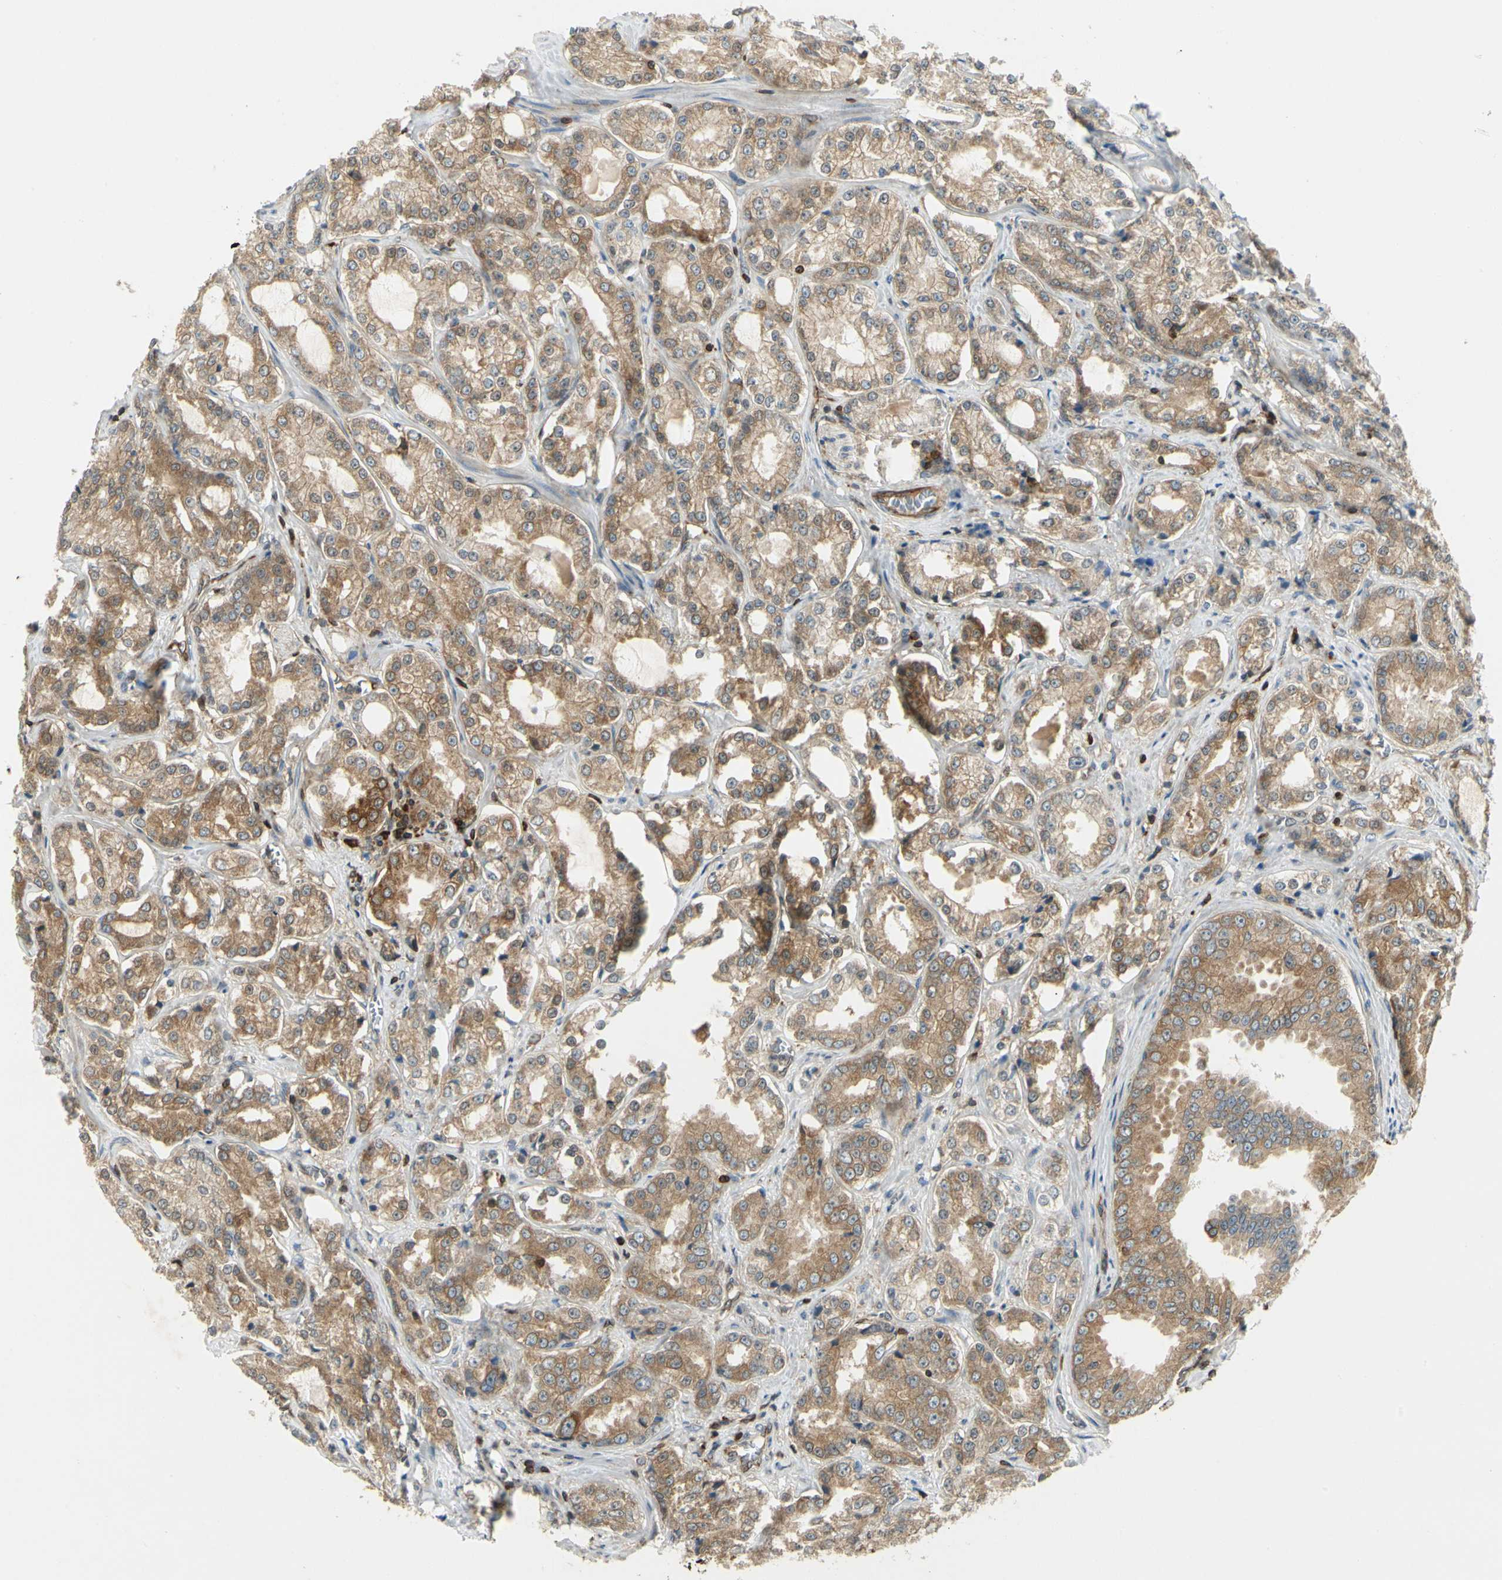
{"staining": {"intensity": "moderate", "quantity": ">75%", "location": "cytoplasmic/membranous"}, "tissue": "prostate cancer", "cell_type": "Tumor cells", "image_type": "cancer", "snomed": [{"axis": "morphology", "description": "Adenocarcinoma, High grade"}, {"axis": "topography", "description": "Prostate"}], "caption": "IHC micrograph of neoplastic tissue: prostate cancer stained using immunohistochemistry displays medium levels of moderate protein expression localized specifically in the cytoplasmic/membranous of tumor cells, appearing as a cytoplasmic/membranous brown color.", "gene": "TAPBP", "patient": {"sex": "male", "age": 73}}